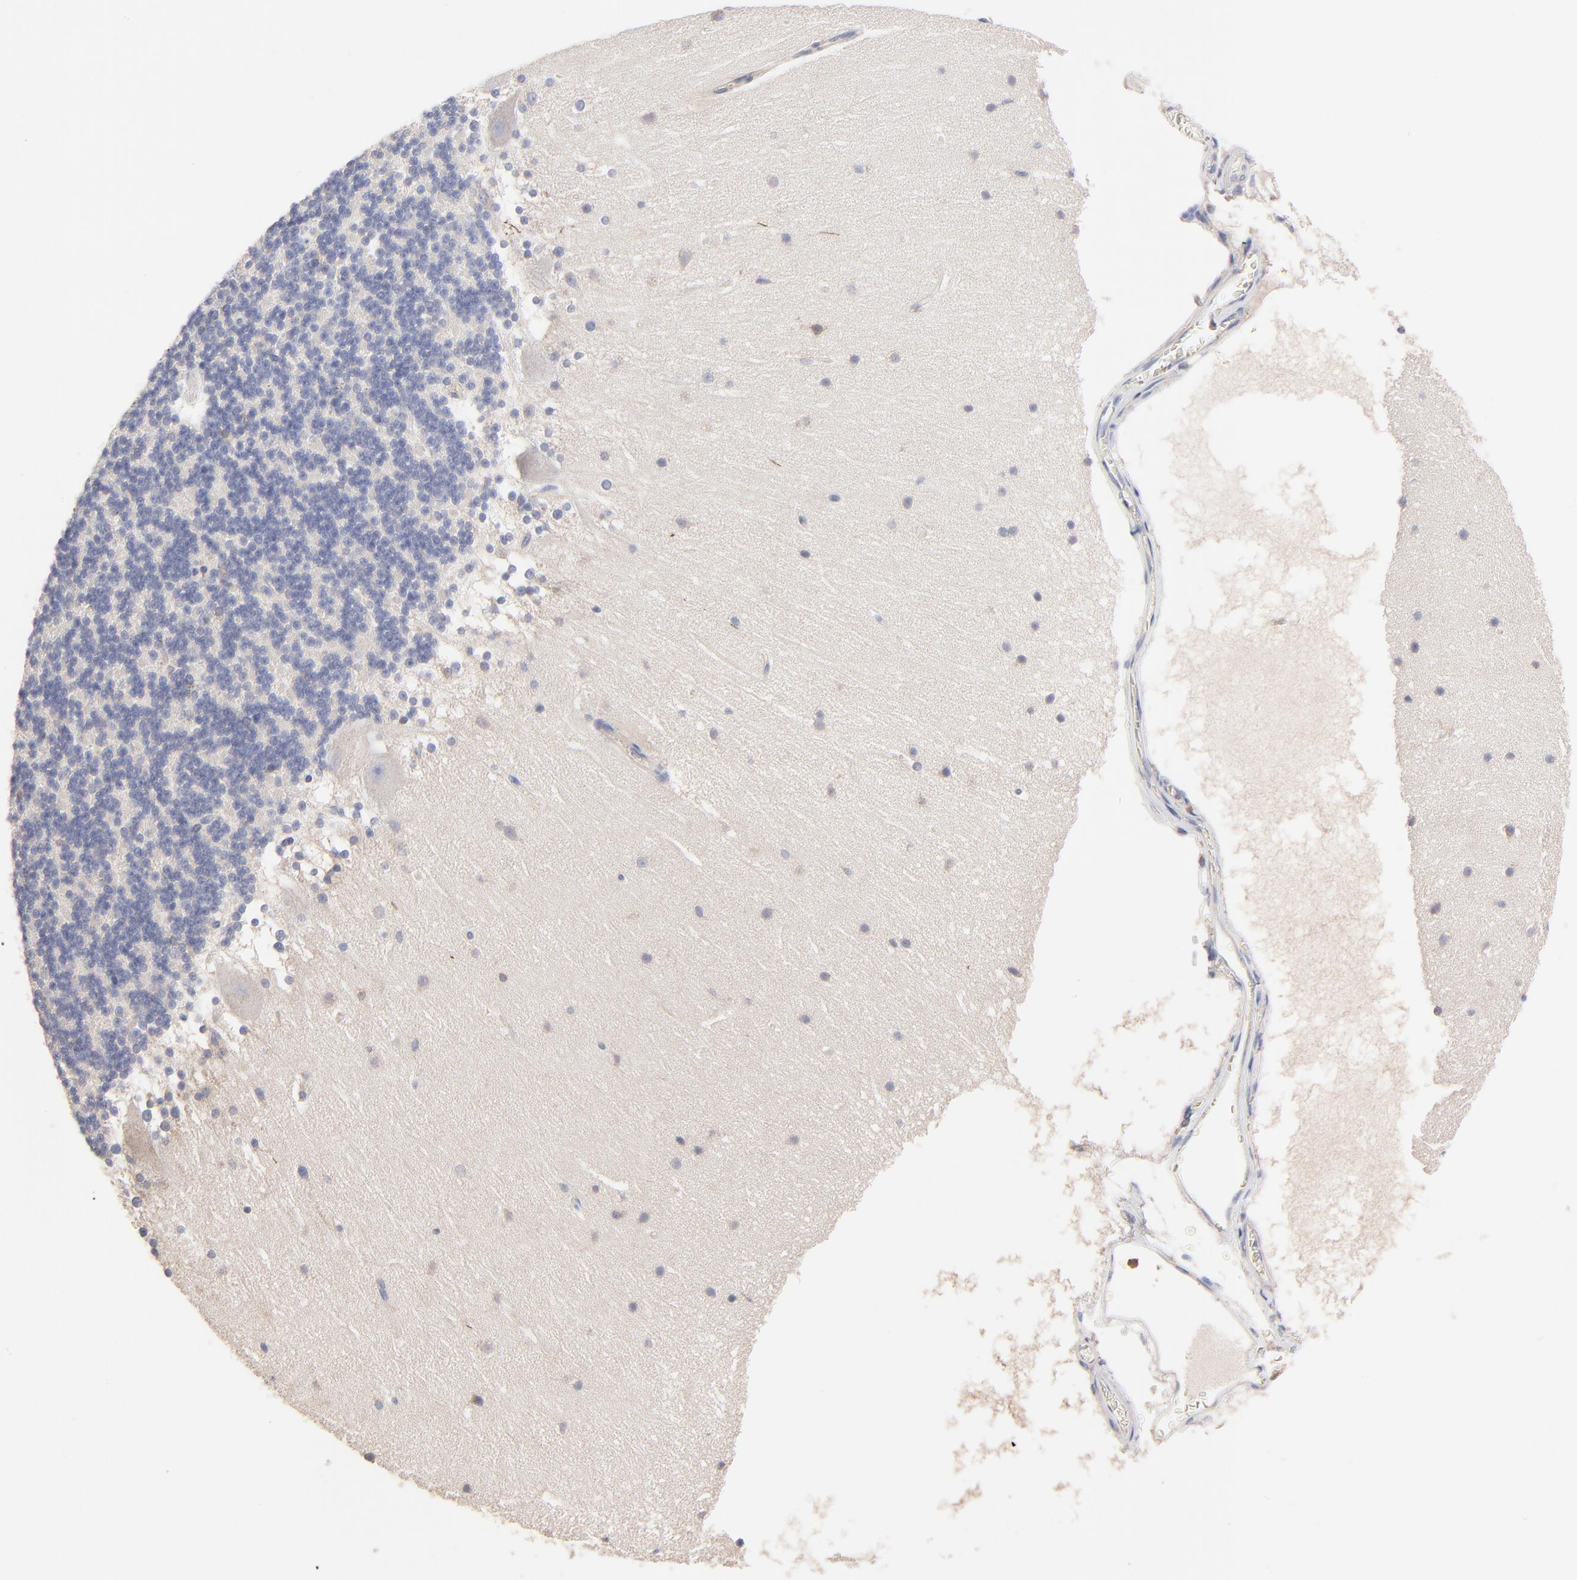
{"staining": {"intensity": "negative", "quantity": "none", "location": "none"}, "tissue": "cerebellum", "cell_type": "Cells in granular layer", "image_type": "normal", "snomed": [{"axis": "morphology", "description": "Normal tissue, NOS"}, {"axis": "topography", "description": "Cerebellum"}], "caption": "Immunohistochemical staining of benign cerebellum reveals no significant expression in cells in granular layer. Brightfield microscopy of immunohistochemistry (IHC) stained with DAB (brown) and hematoxylin (blue), captured at high magnification.", "gene": "PPFIBP2", "patient": {"sex": "female", "age": 19}}